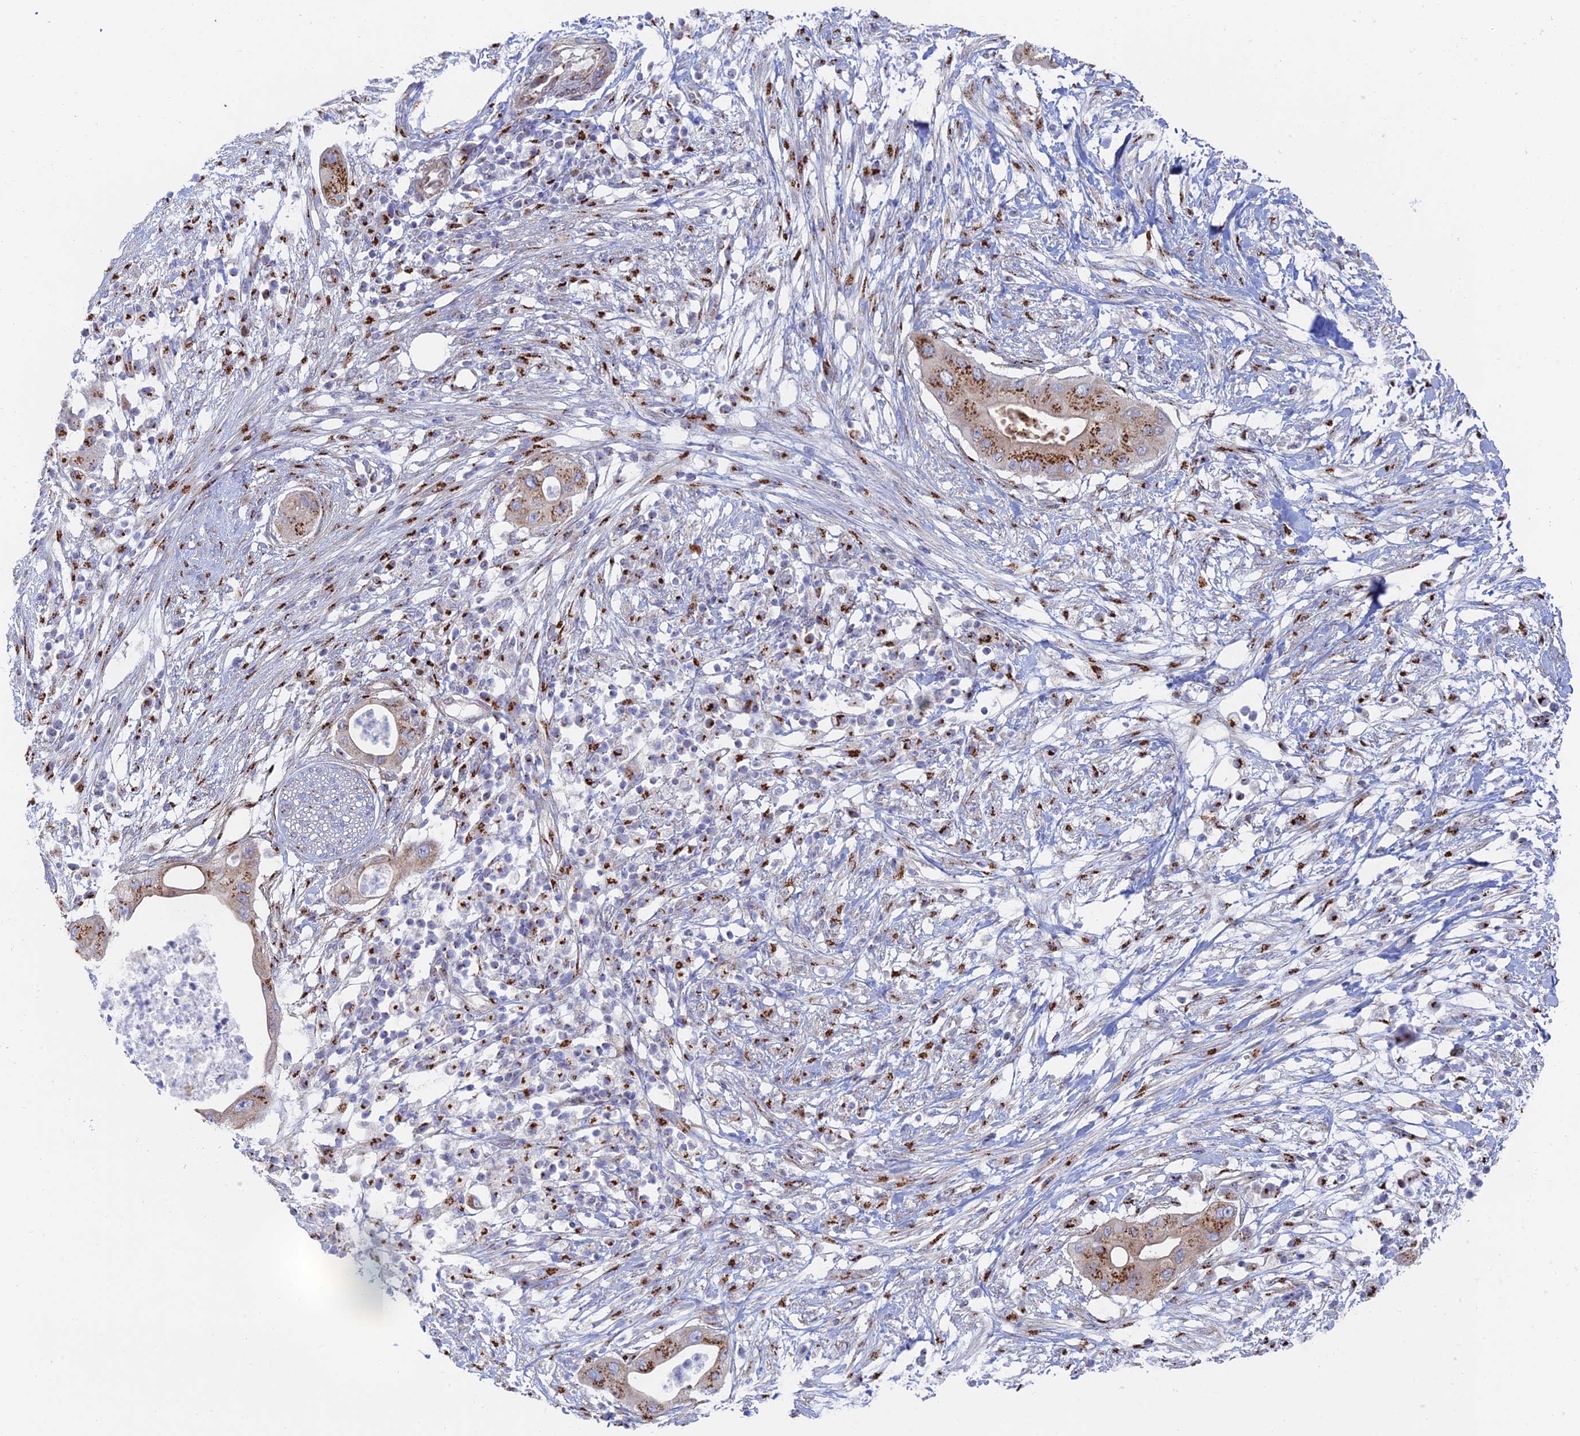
{"staining": {"intensity": "strong", "quantity": ">75%", "location": "cytoplasmic/membranous"}, "tissue": "pancreatic cancer", "cell_type": "Tumor cells", "image_type": "cancer", "snomed": [{"axis": "morphology", "description": "Adenocarcinoma, NOS"}, {"axis": "topography", "description": "Pancreas"}], "caption": "A brown stain labels strong cytoplasmic/membranous positivity of a protein in adenocarcinoma (pancreatic) tumor cells.", "gene": "HS2ST1", "patient": {"sex": "male", "age": 68}}